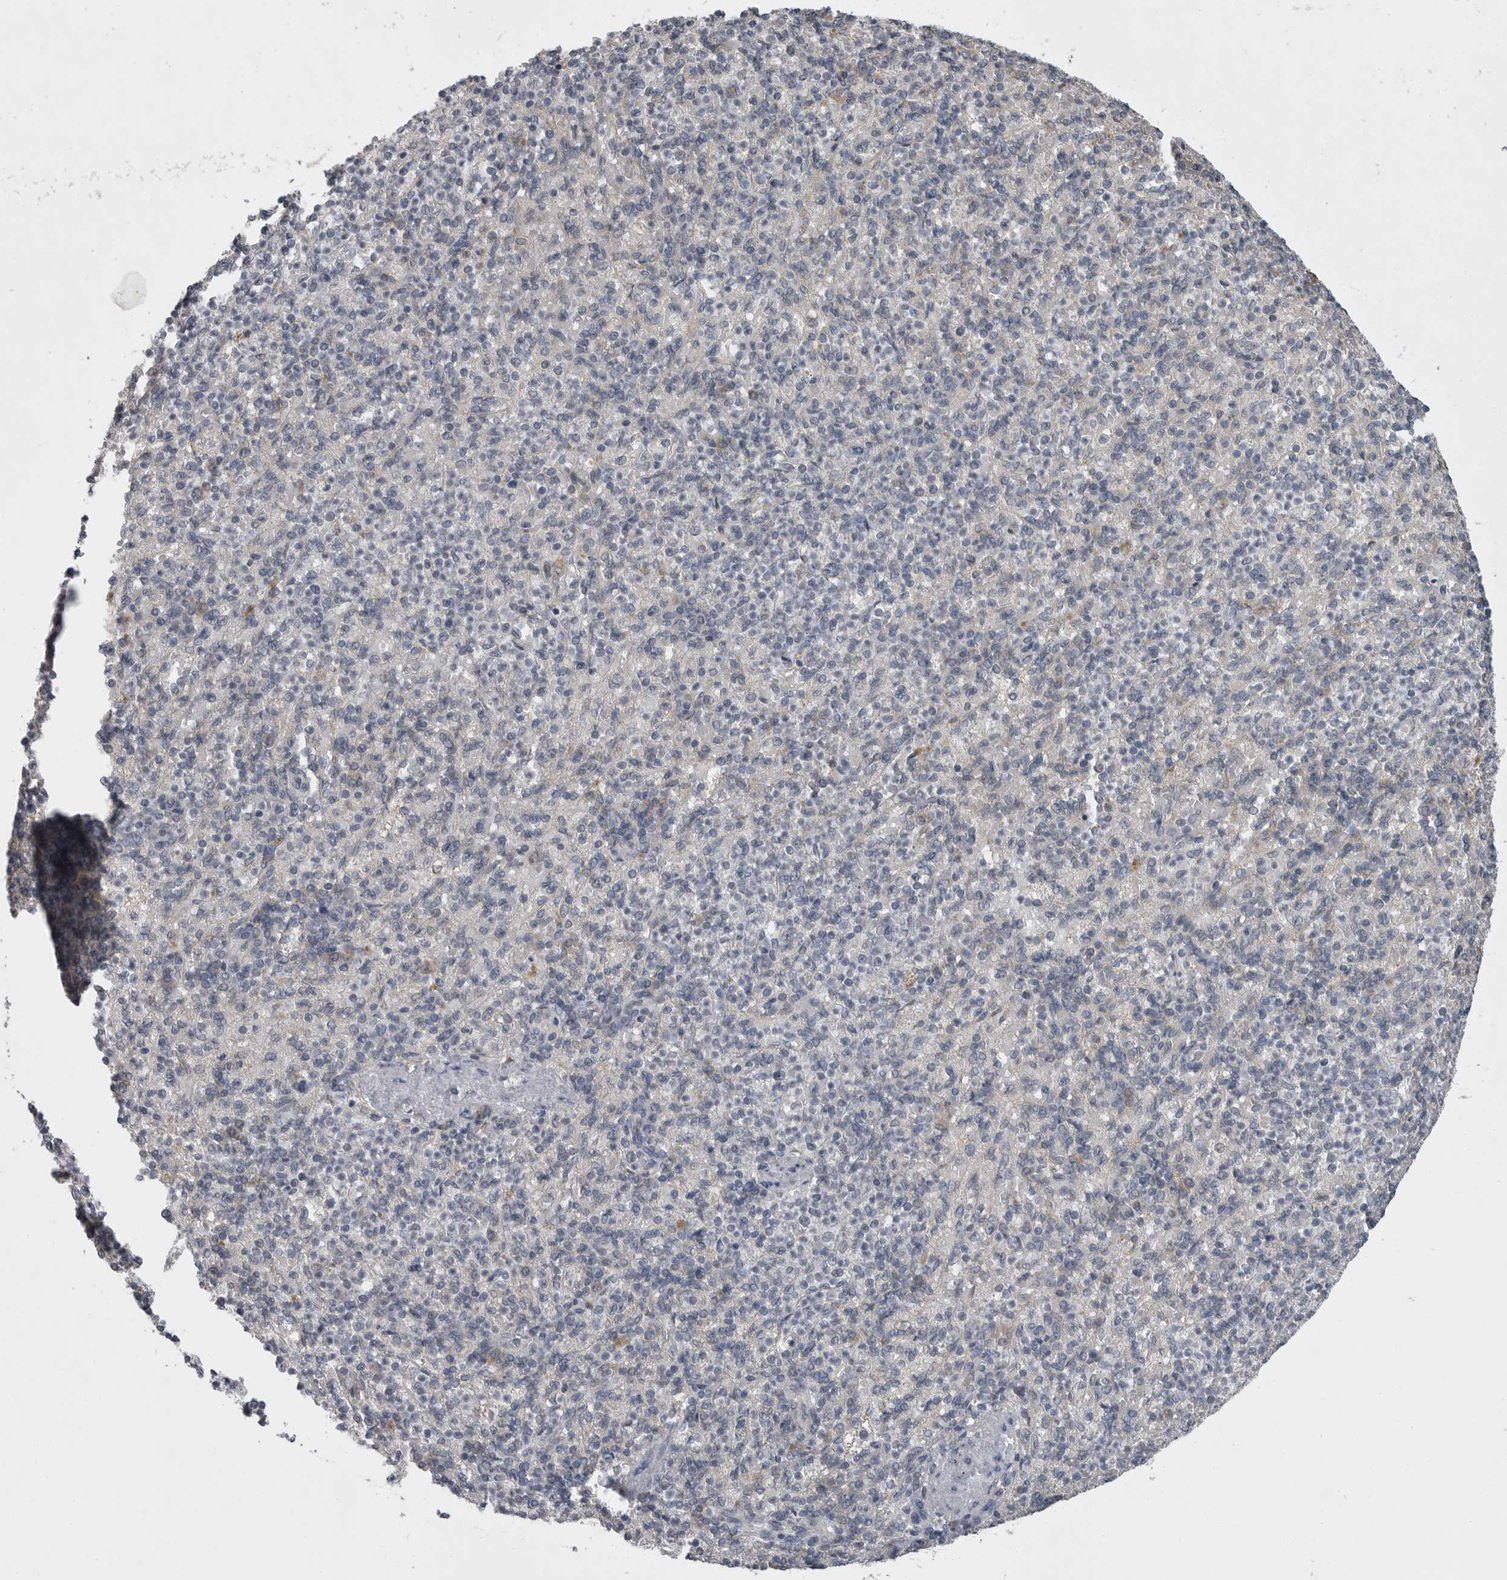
{"staining": {"intensity": "weak", "quantity": "<25%", "location": "cytoplasmic/membranous"}, "tissue": "spleen", "cell_type": "Cells in red pulp", "image_type": "normal", "snomed": [{"axis": "morphology", "description": "Normal tissue, NOS"}, {"axis": "topography", "description": "Spleen"}], "caption": "Immunohistochemistry (IHC) of normal spleen reveals no positivity in cells in red pulp.", "gene": "PHF13", "patient": {"sex": "female", "age": 74}}